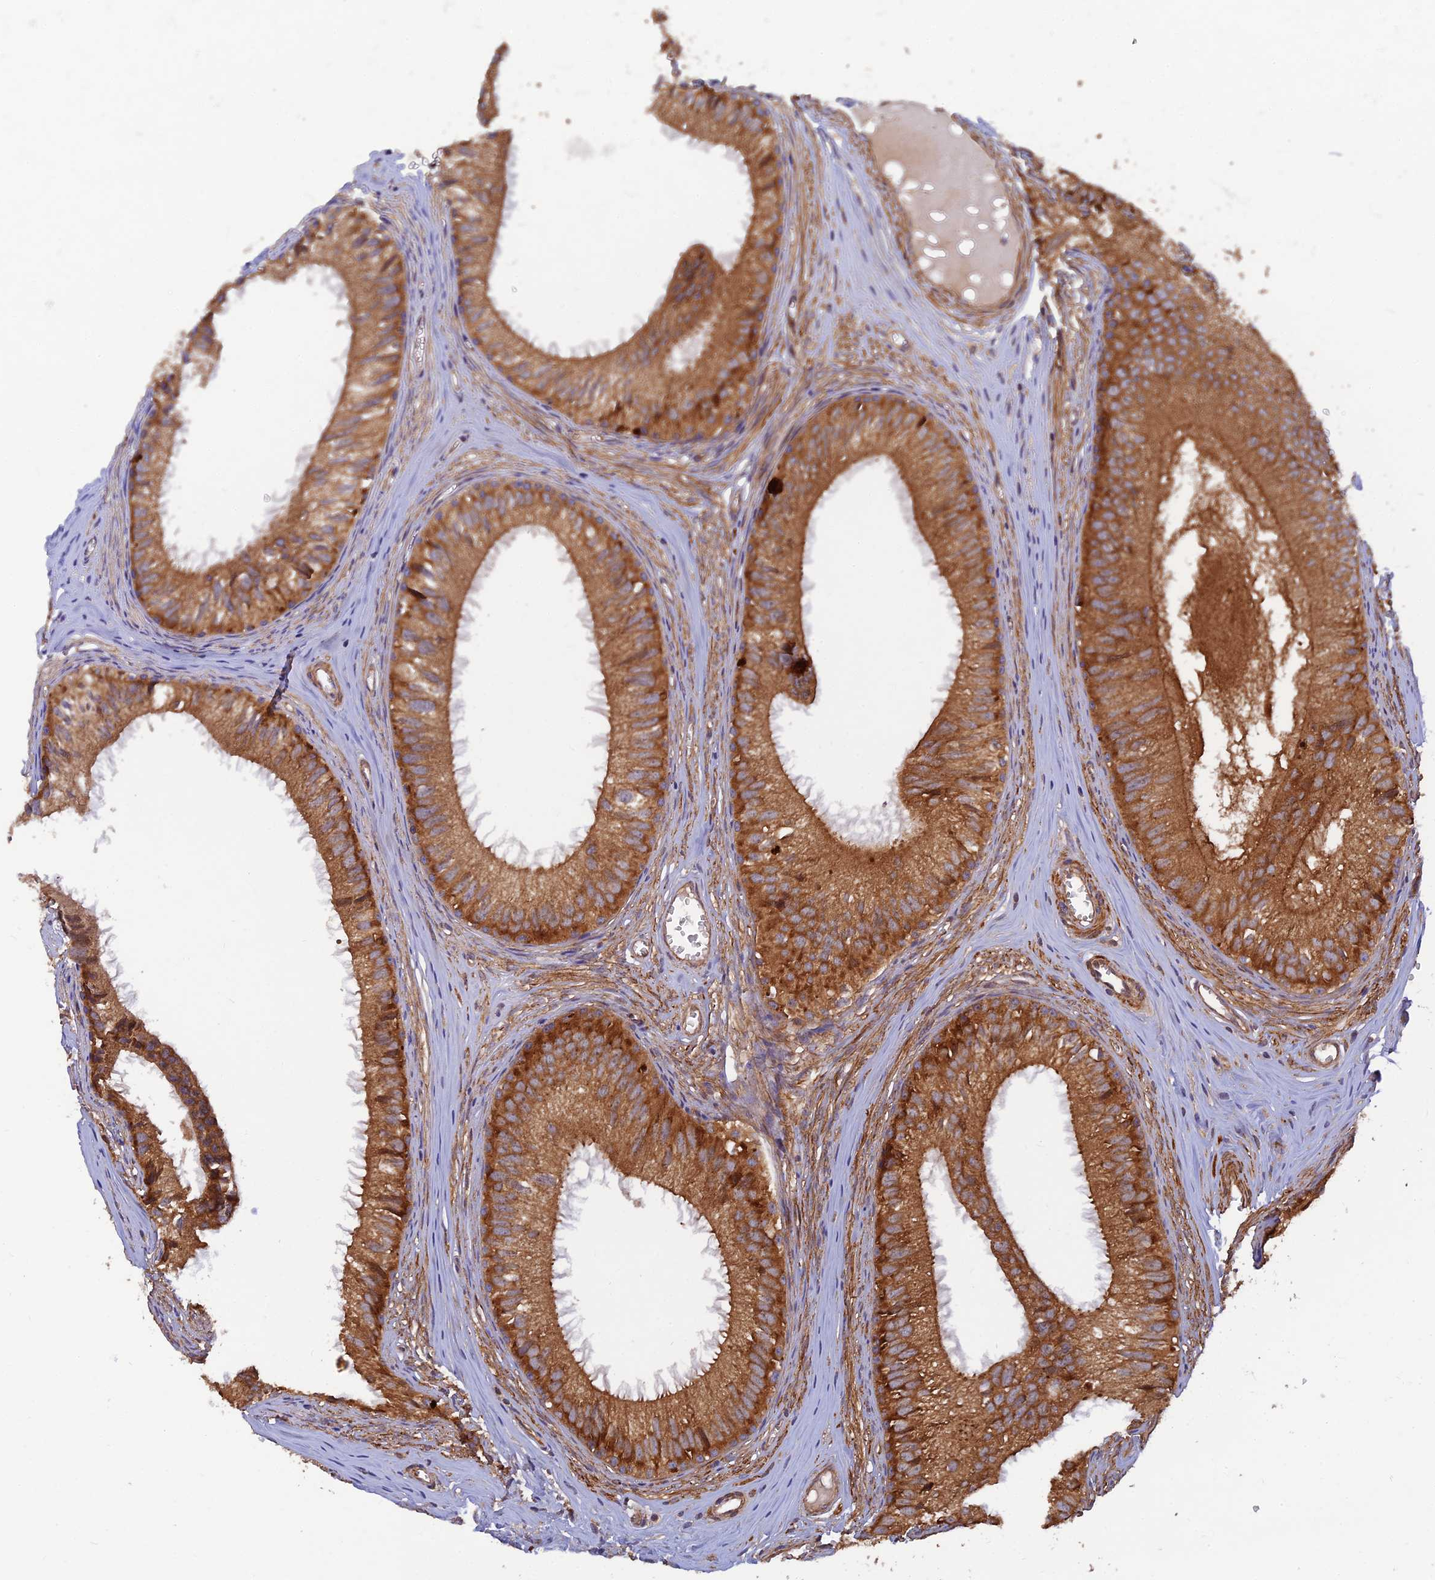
{"staining": {"intensity": "strong", "quantity": ">75%", "location": "cytoplasmic/membranous"}, "tissue": "epididymis", "cell_type": "Glandular cells", "image_type": "normal", "snomed": [{"axis": "morphology", "description": "Normal tissue, NOS"}, {"axis": "topography", "description": "Epididymis"}], "caption": "Immunohistochemistry image of benign human epididymis stained for a protein (brown), which shows high levels of strong cytoplasmic/membranous expression in approximately >75% of glandular cells.", "gene": "RELCH", "patient": {"sex": "male", "age": 36}}